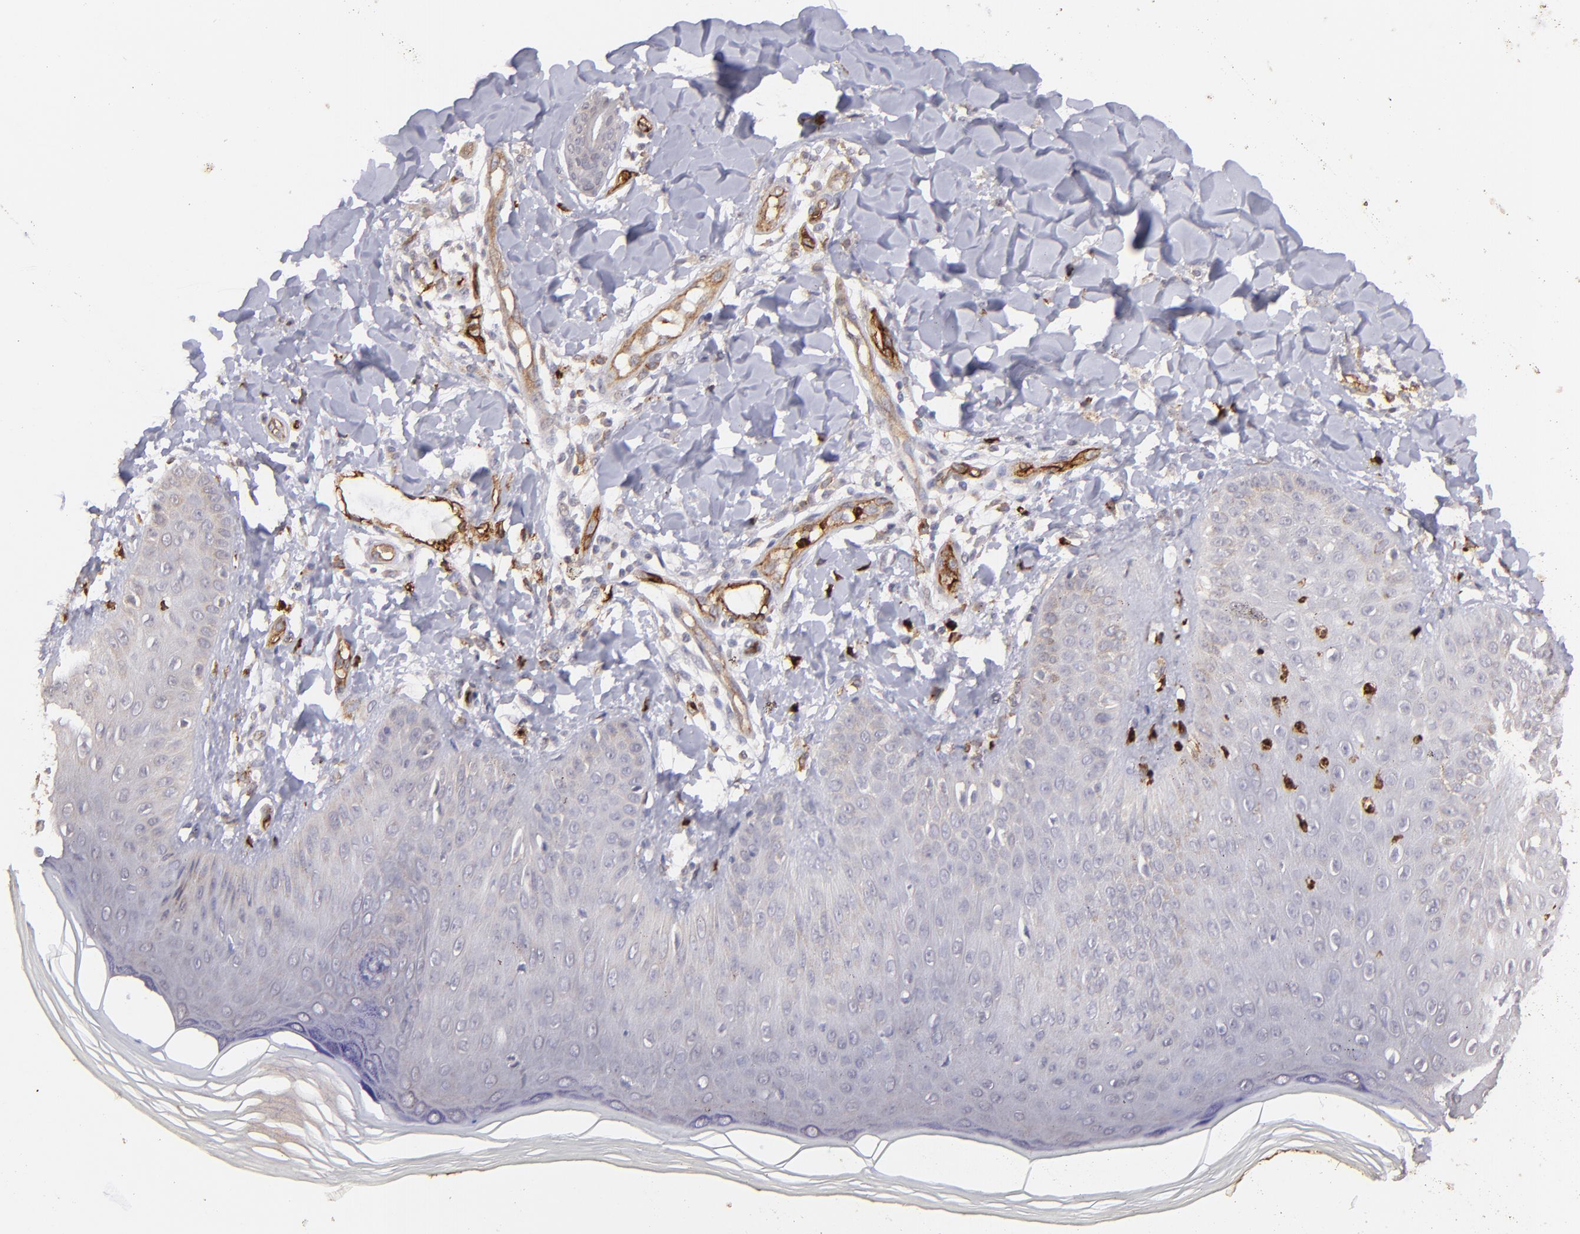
{"staining": {"intensity": "negative", "quantity": "none", "location": "none"}, "tissue": "skin", "cell_type": "Epidermal cells", "image_type": "normal", "snomed": [{"axis": "morphology", "description": "Normal tissue, NOS"}, {"axis": "morphology", "description": "Inflammation, NOS"}, {"axis": "topography", "description": "Soft tissue"}, {"axis": "topography", "description": "Anal"}], "caption": "Micrograph shows no protein expression in epidermal cells of normal skin.", "gene": "DYSF", "patient": {"sex": "female", "age": 15}}